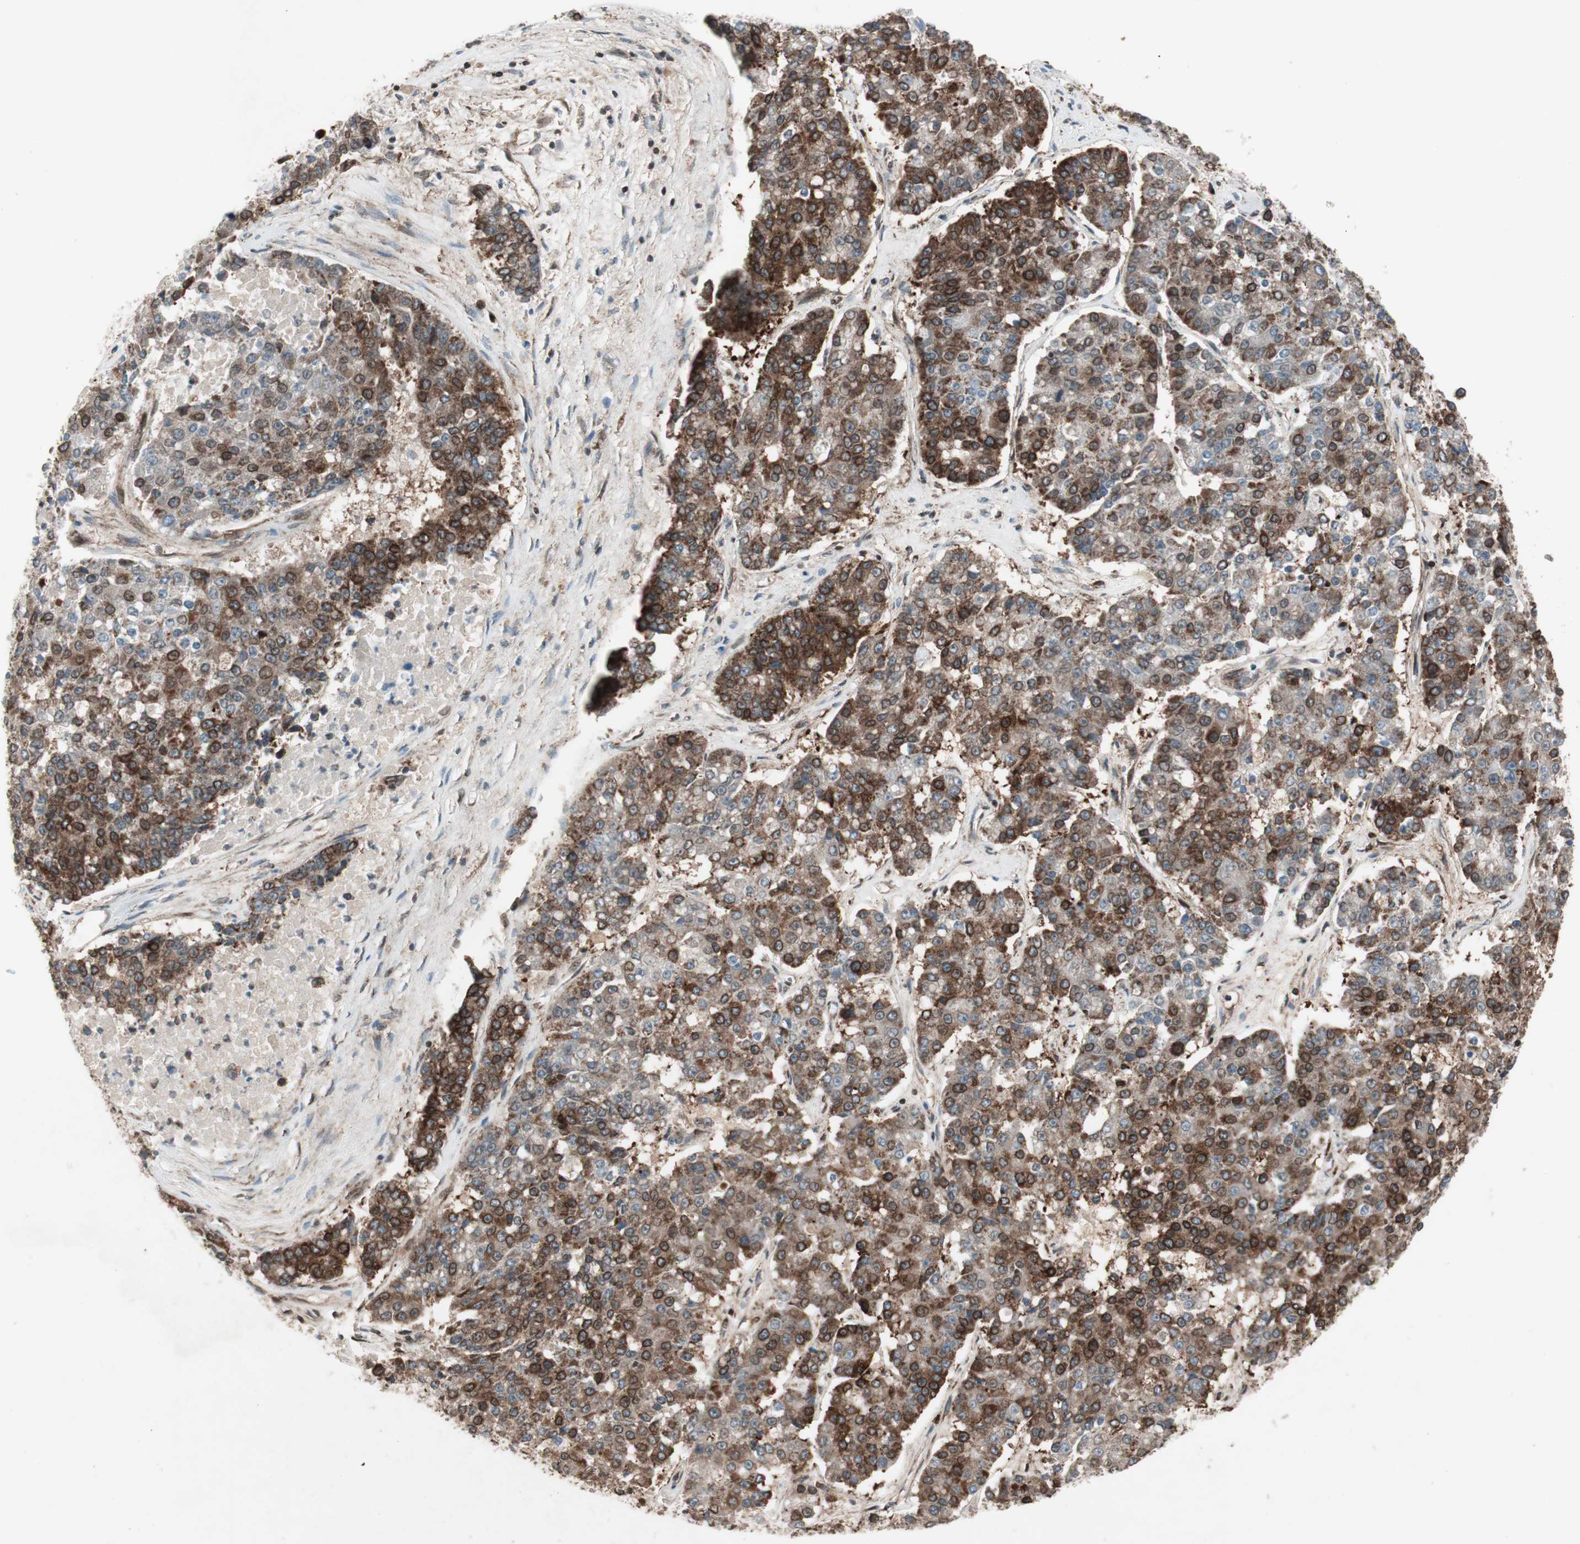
{"staining": {"intensity": "strong", "quantity": ">75%", "location": "cytoplasmic/membranous,nuclear"}, "tissue": "pancreatic cancer", "cell_type": "Tumor cells", "image_type": "cancer", "snomed": [{"axis": "morphology", "description": "Adenocarcinoma, NOS"}, {"axis": "topography", "description": "Pancreas"}], "caption": "A brown stain highlights strong cytoplasmic/membranous and nuclear expression of a protein in human adenocarcinoma (pancreatic) tumor cells.", "gene": "NUP62", "patient": {"sex": "male", "age": 50}}